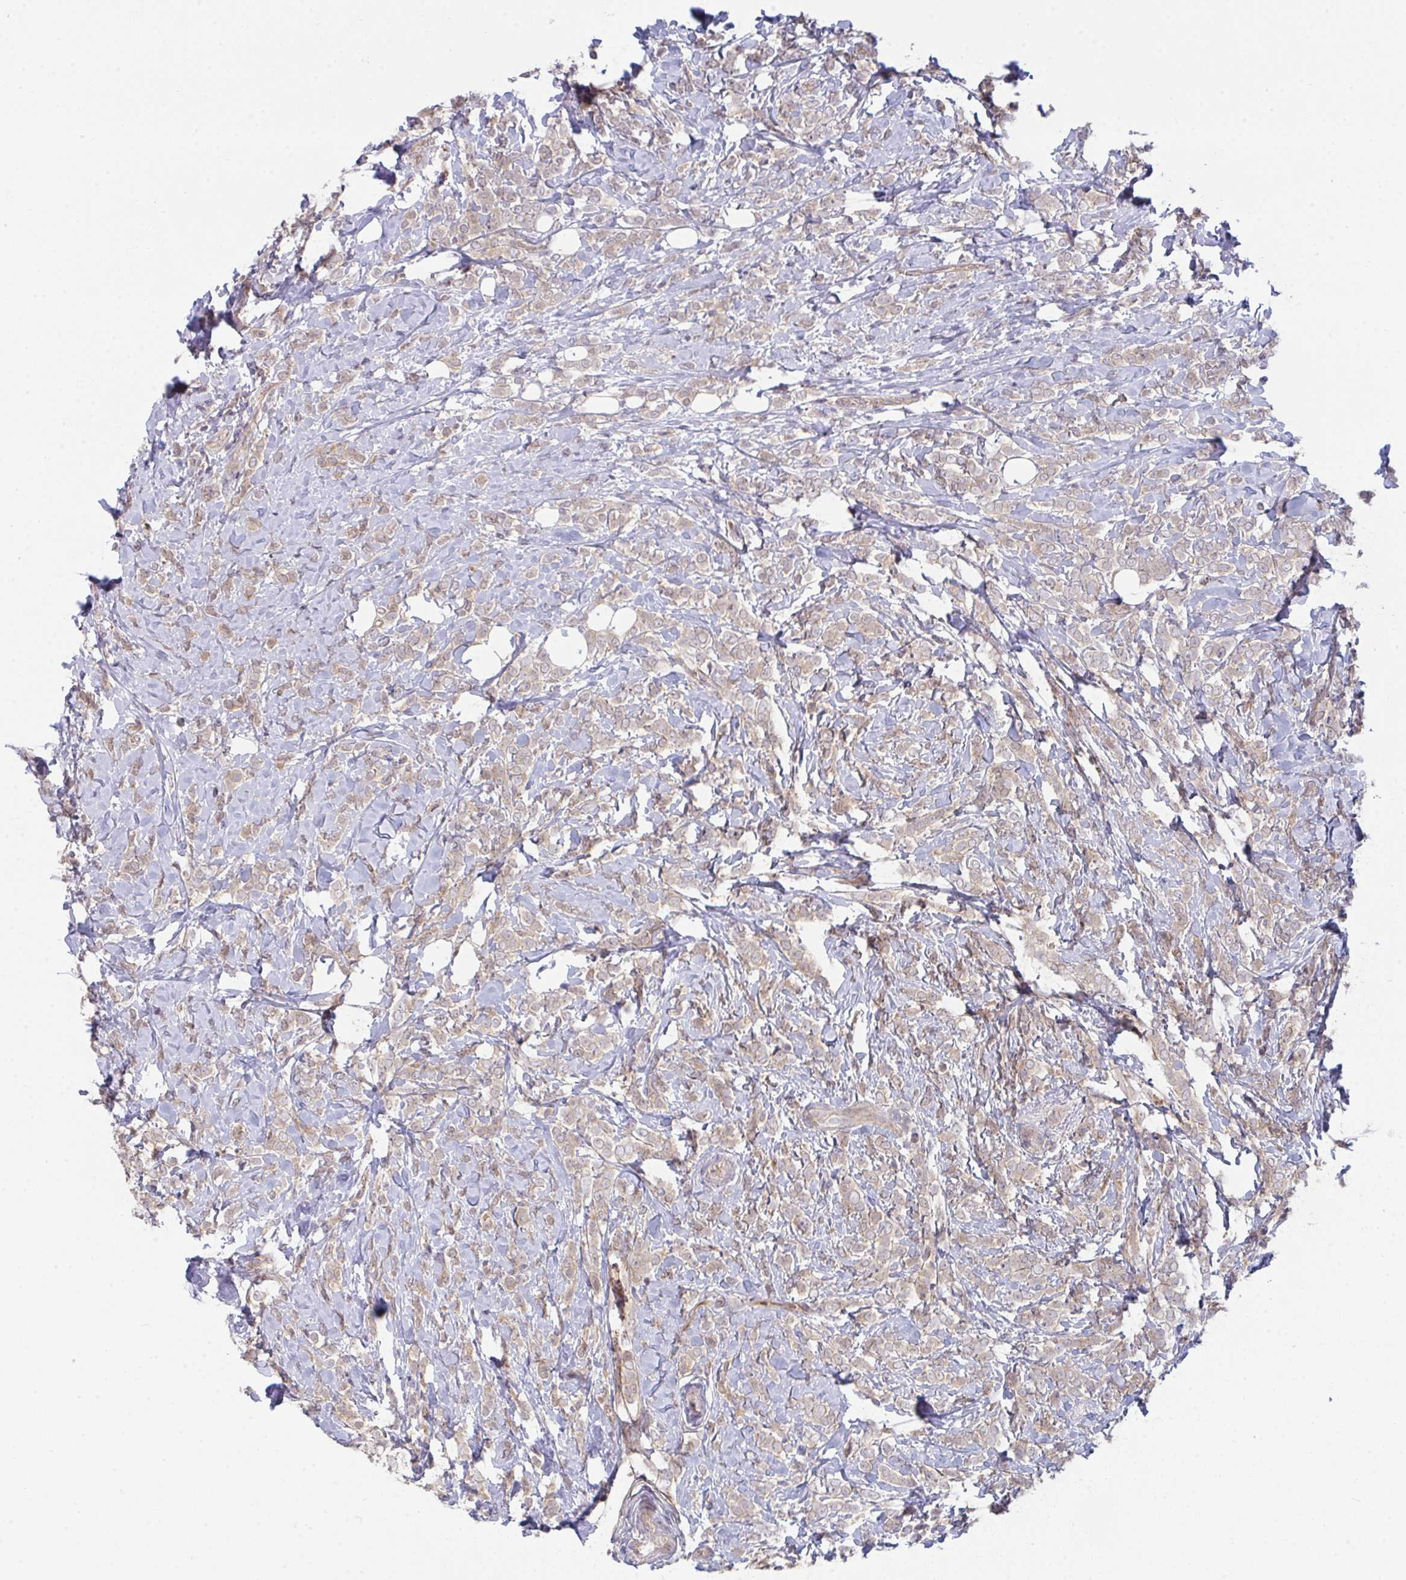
{"staining": {"intensity": "weak", "quantity": ">75%", "location": "cytoplasmic/membranous"}, "tissue": "breast cancer", "cell_type": "Tumor cells", "image_type": "cancer", "snomed": [{"axis": "morphology", "description": "Lobular carcinoma"}, {"axis": "topography", "description": "Breast"}], "caption": "Breast cancer (lobular carcinoma) stained for a protein (brown) displays weak cytoplasmic/membranous positive positivity in approximately >75% of tumor cells.", "gene": "CASP9", "patient": {"sex": "female", "age": 49}}